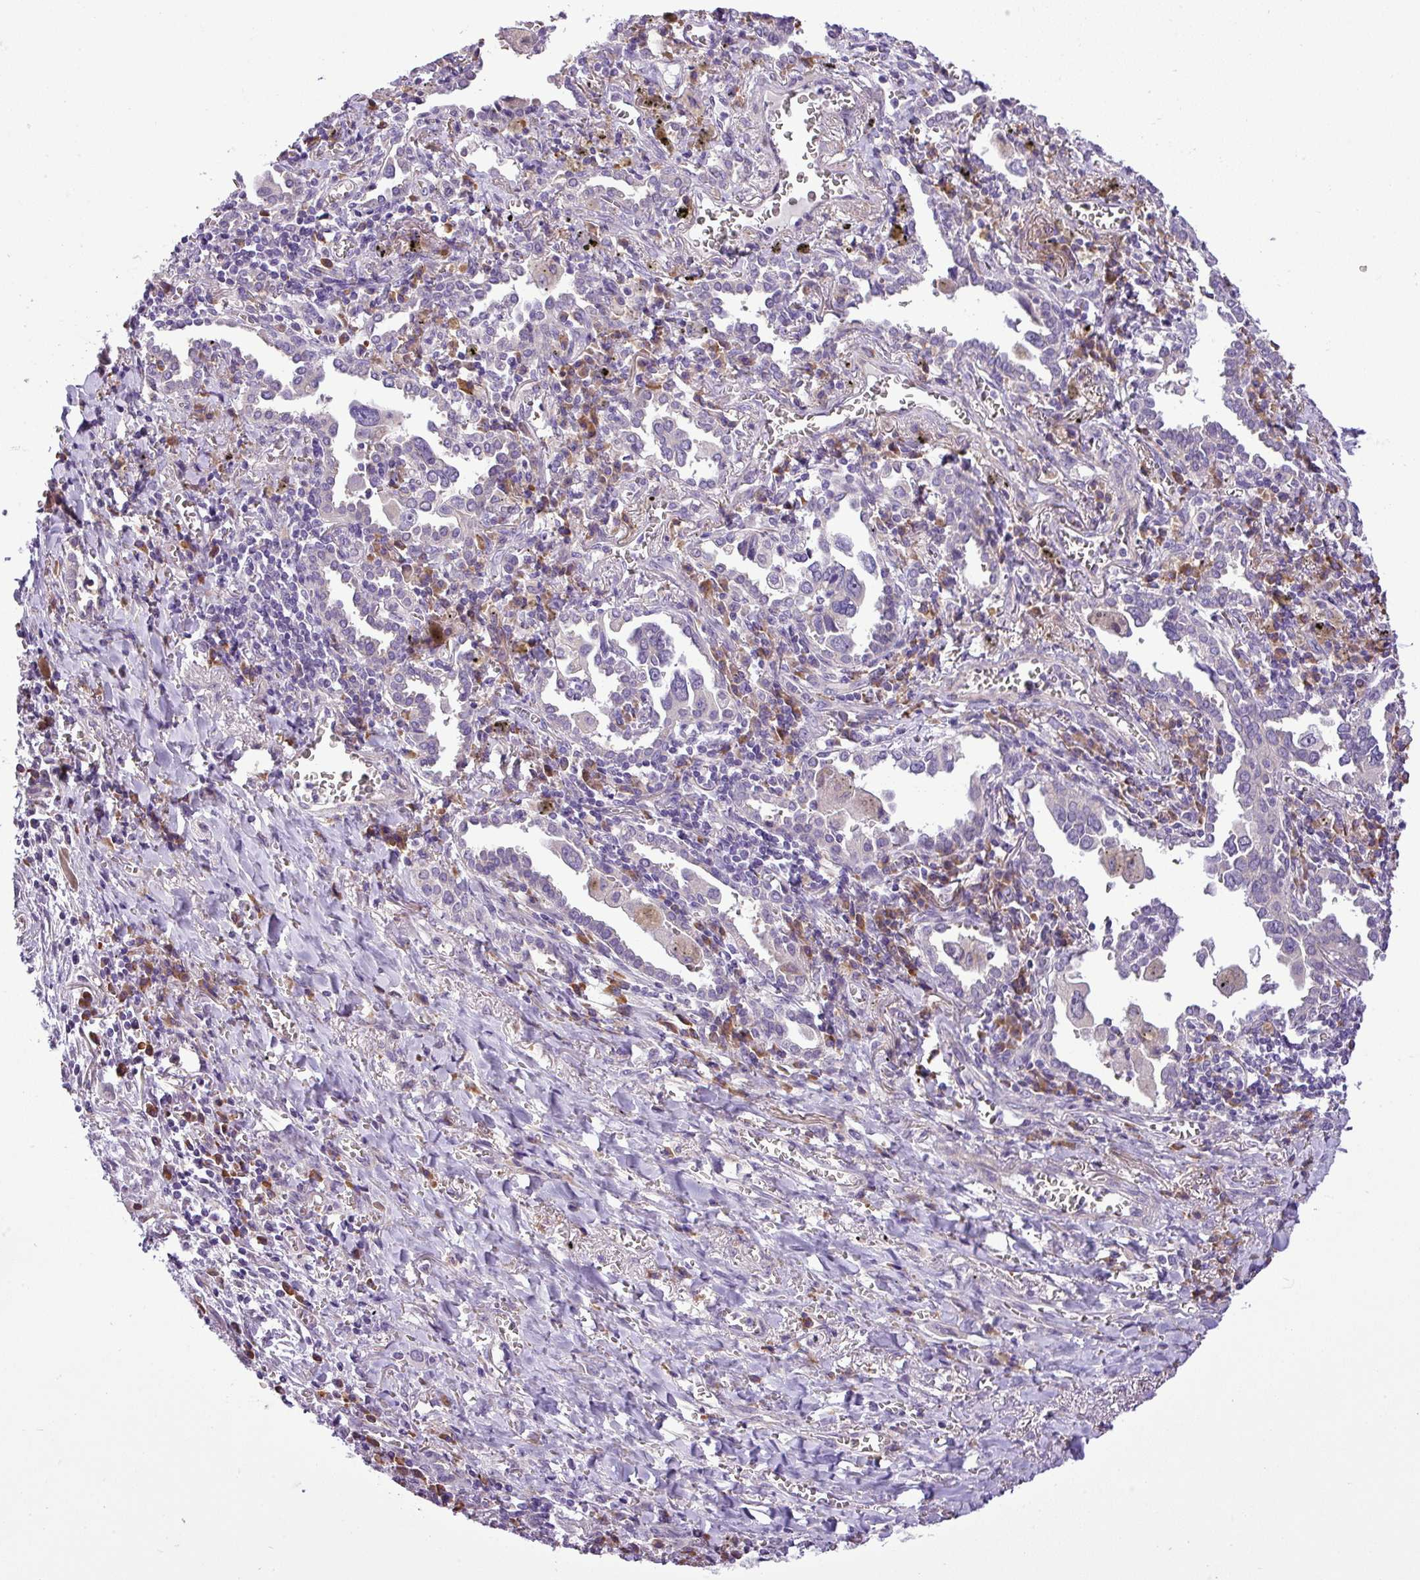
{"staining": {"intensity": "negative", "quantity": "none", "location": "none"}, "tissue": "lung cancer", "cell_type": "Tumor cells", "image_type": "cancer", "snomed": [{"axis": "morphology", "description": "Adenocarcinoma, NOS"}, {"axis": "topography", "description": "Lung"}], "caption": "Immunohistochemistry (IHC) image of human lung cancer (adenocarcinoma) stained for a protein (brown), which shows no staining in tumor cells.", "gene": "MOCS3", "patient": {"sex": "male", "age": 76}}